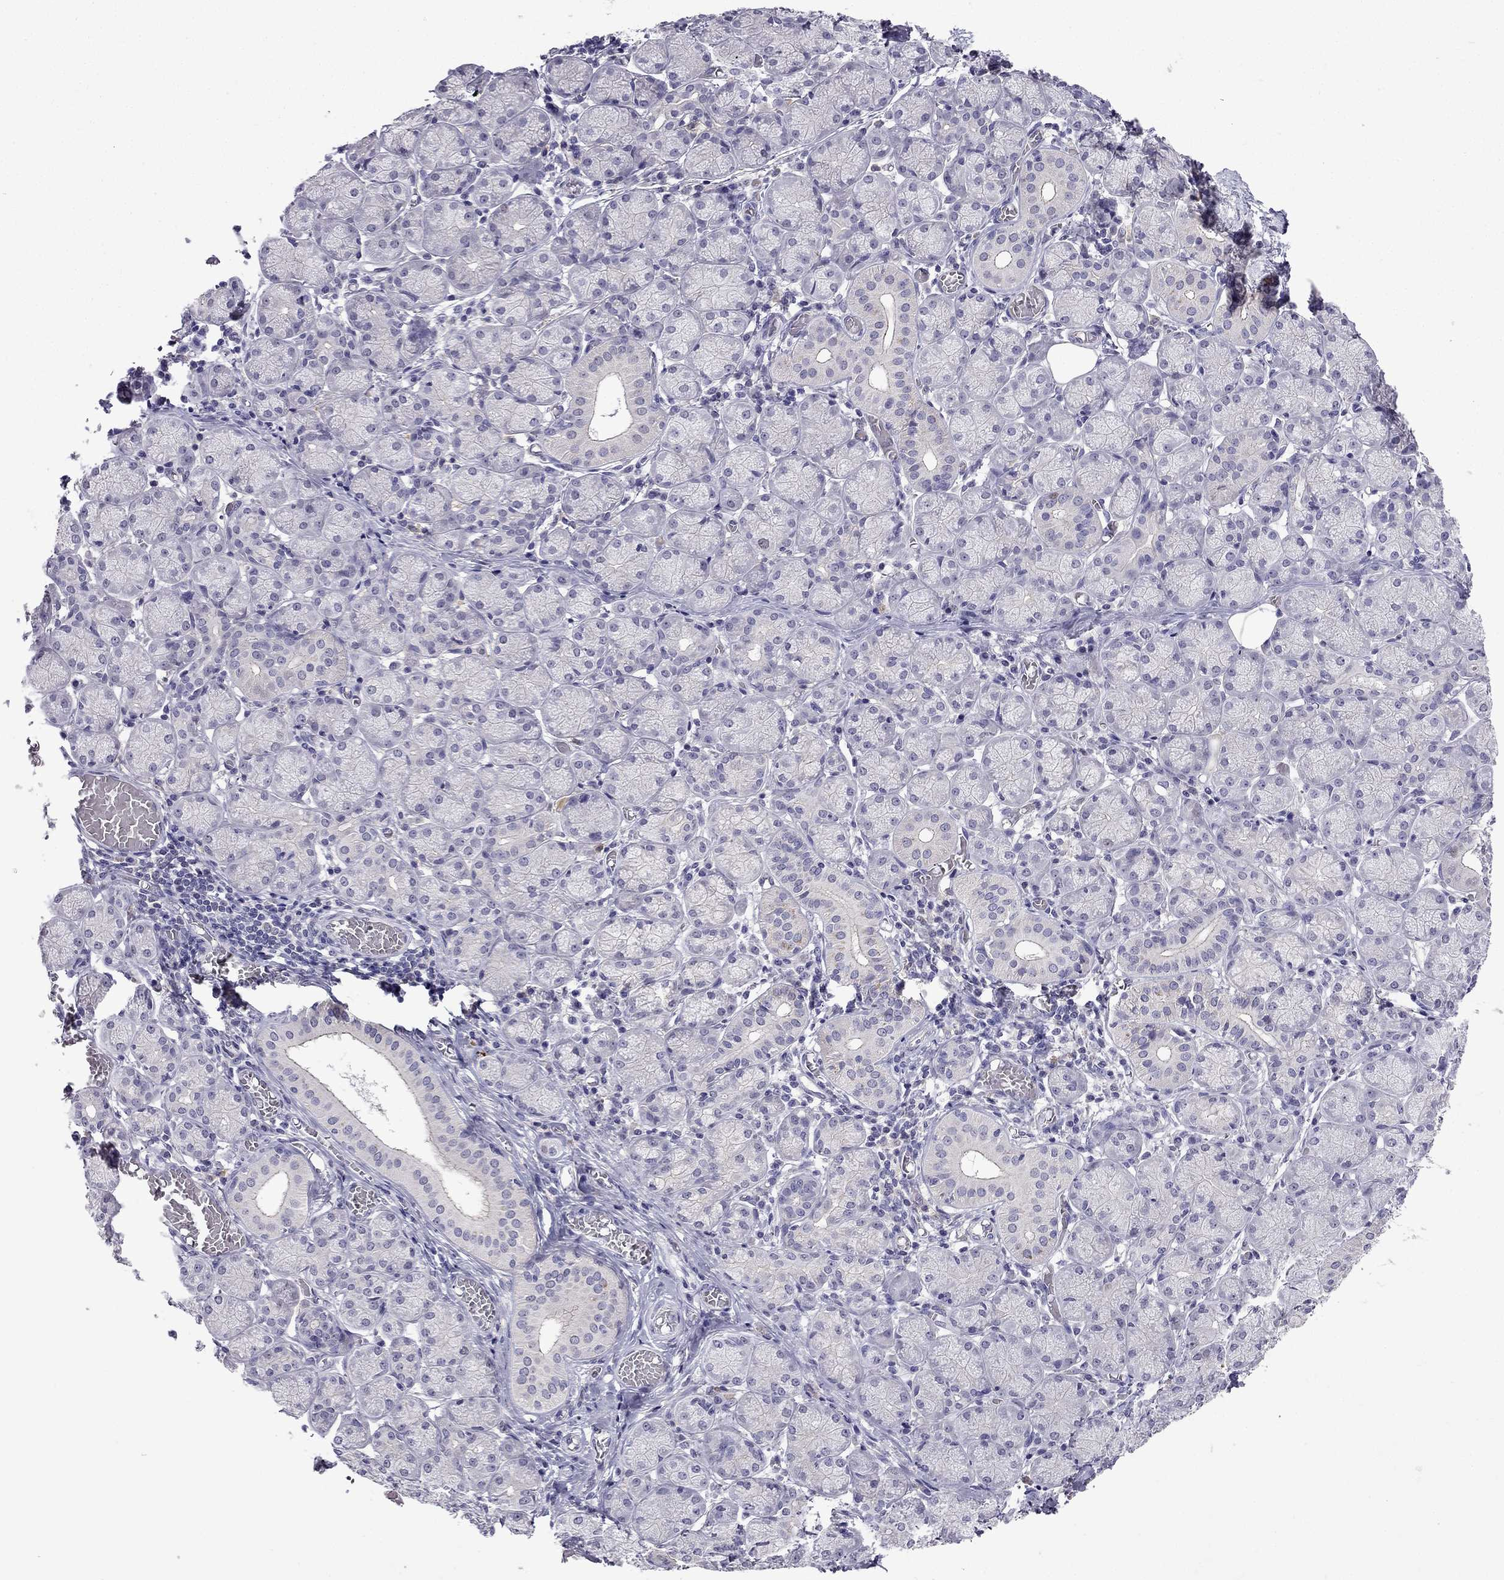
{"staining": {"intensity": "negative", "quantity": "none", "location": "none"}, "tissue": "salivary gland", "cell_type": "Glandular cells", "image_type": "normal", "snomed": [{"axis": "morphology", "description": "Normal tissue, NOS"}, {"axis": "topography", "description": "Salivary gland"}, {"axis": "topography", "description": "Peripheral nerve tissue"}], "caption": "This is a image of immunohistochemistry staining of benign salivary gland, which shows no staining in glandular cells. The staining was performed using DAB to visualize the protein expression in brown, while the nuclei were stained in blue with hematoxylin (Magnification: 20x).", "gene": "UHRF1", "patient": {"sex": "female", "age": 24}}